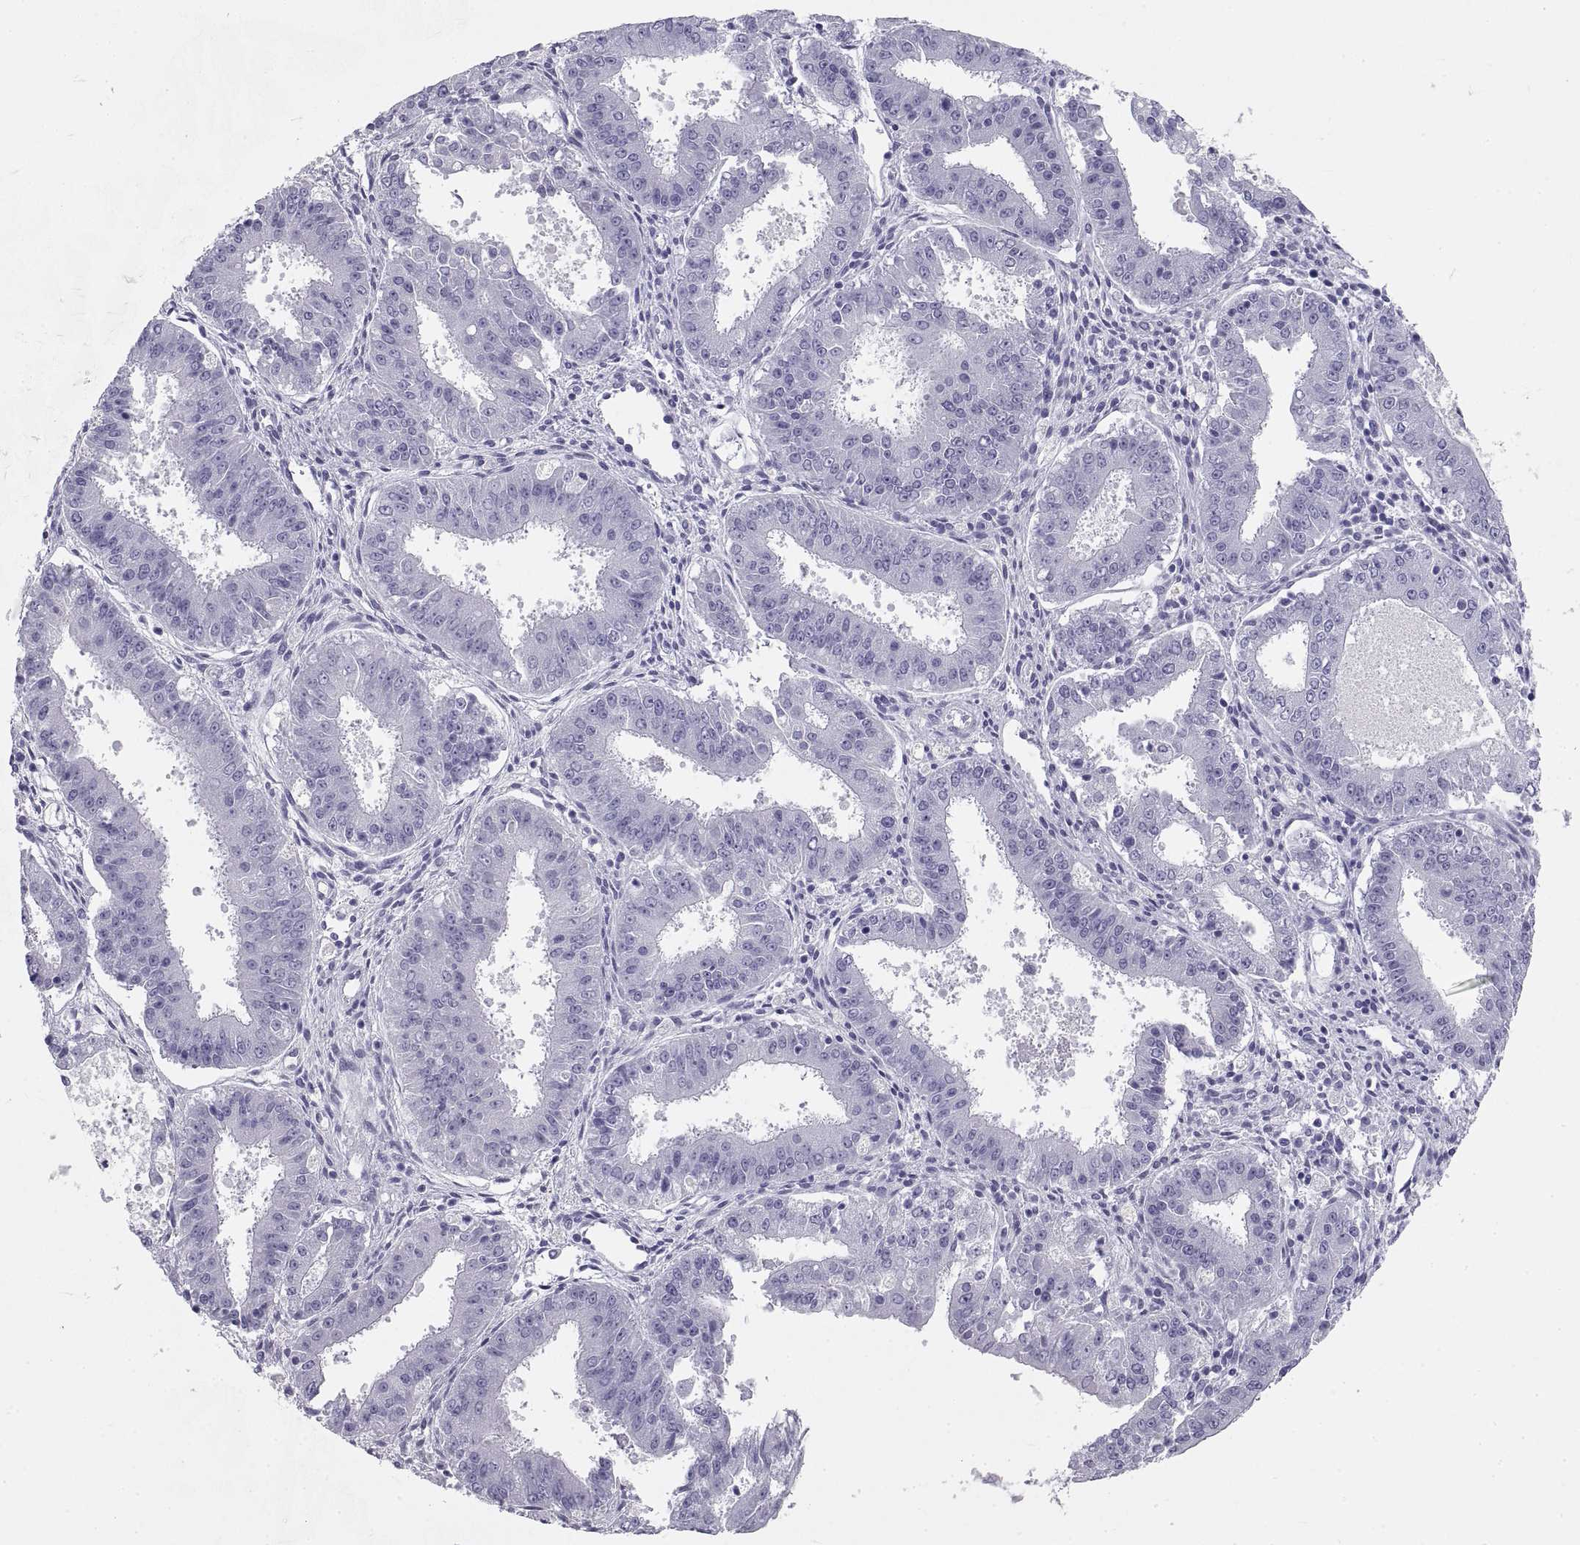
{"staining": {"intensity": "negative", "quantity": "none", "location": "none"}, "tissue": "ovarian cancer", "cell_type": "Tumor cells", "image_type": "cancer", "snomed": [{"axis": "morphology", "description": "Carcinoma, endometroid"}, {"axis": "topography", "description": "Ovary"}], "caption": "Protein analysis of ovarian endometroid carcinoma displays no significant expression in tumor cells.", "gene": "RLBP1", "patient": {"sex": "female", "age": 42}}